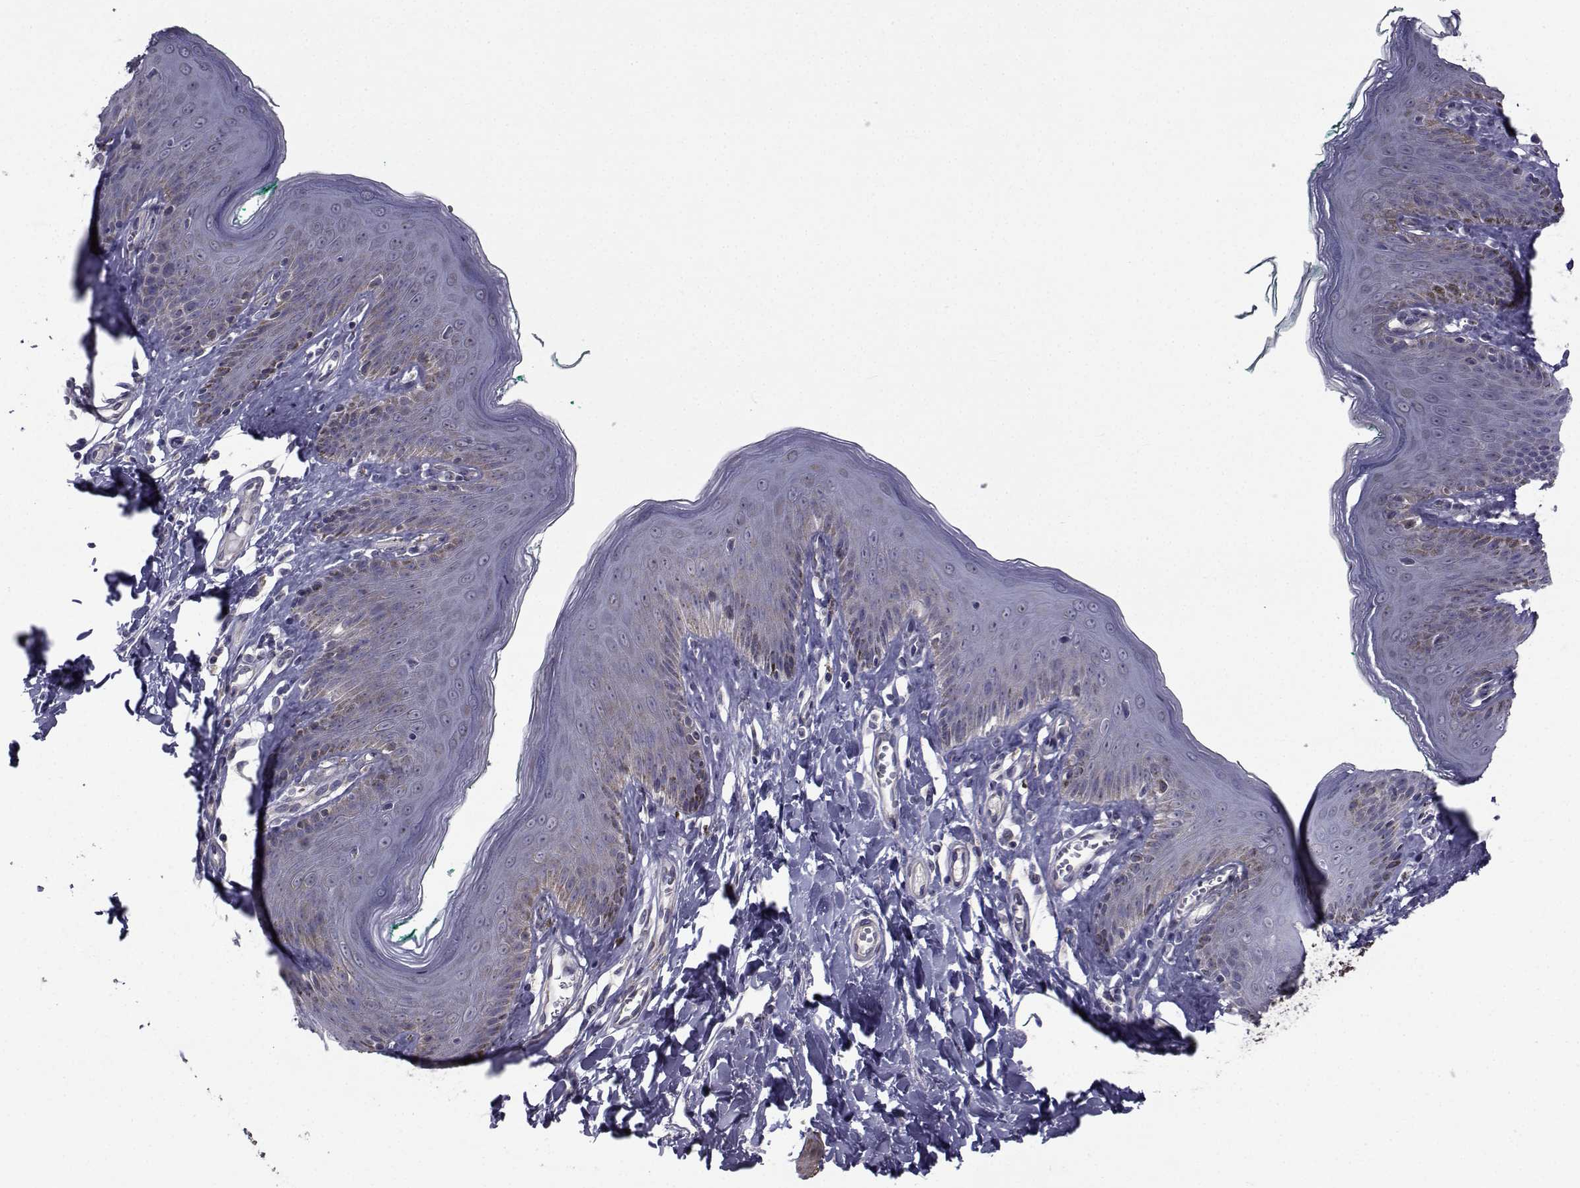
{"staining": {"intensity": "weak", "quantity": "<25%", "location": "cytoplasmic/membranous"}, "tissue": "skin", "cell_type": "Epidermal cells", "image_type": "normal", "snomed": [{"axis": "morphology", "description": "Normal tissue, NOS"}, {"axis": "topography", "description": "Vulva"}], "caption": "A high-resolution micrograph shows immunohistochemistry (IHC) staining of normal skin, which shows no significant positivity in epidermal cells. Nuclei are stained in blue.", "gene": "CFAP74", "patient": {"sex": "female", "age": 66}}